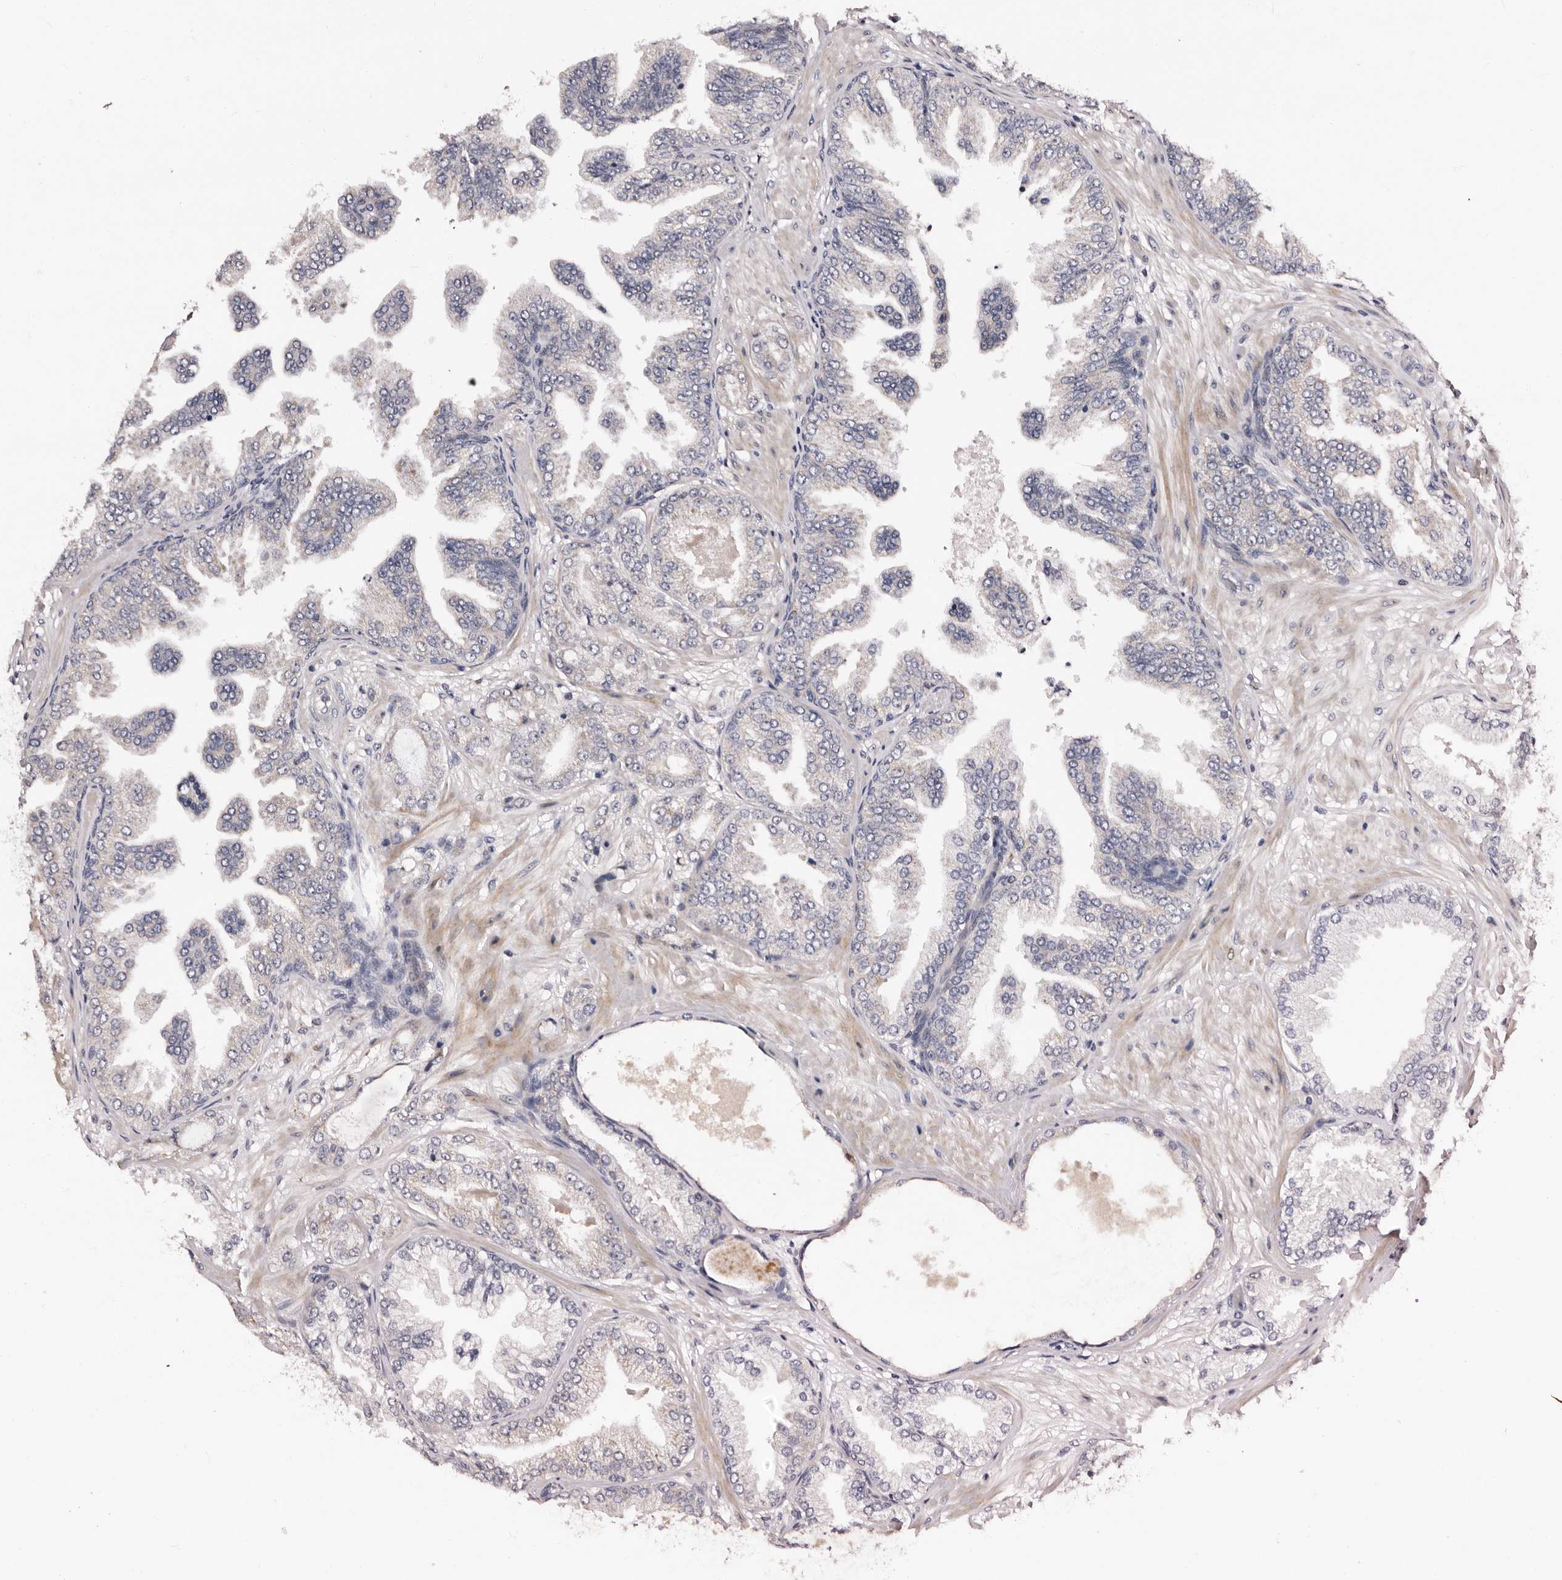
{"staining": {"intensity": "negative", "quantity": "none", "location": "none"}, "tissue": "prostate cancer", "cell_type": "Tumor cells", "image_type": "cancer", "snomed": [{"axis": "morphology", "description": "Adenocarcinoma, Low grade"}, {"axis": "topography", "description": "Prostate"}], "caption": "The micrograph exhibits no staining of tumor cells in prostate cancer (adenocarcinoma (low-grade)). (Brightfield microscopy of DAB IHC at high magnification).", "gene": "TAF4B", "patient": {"sex": "male", "age": 63}}